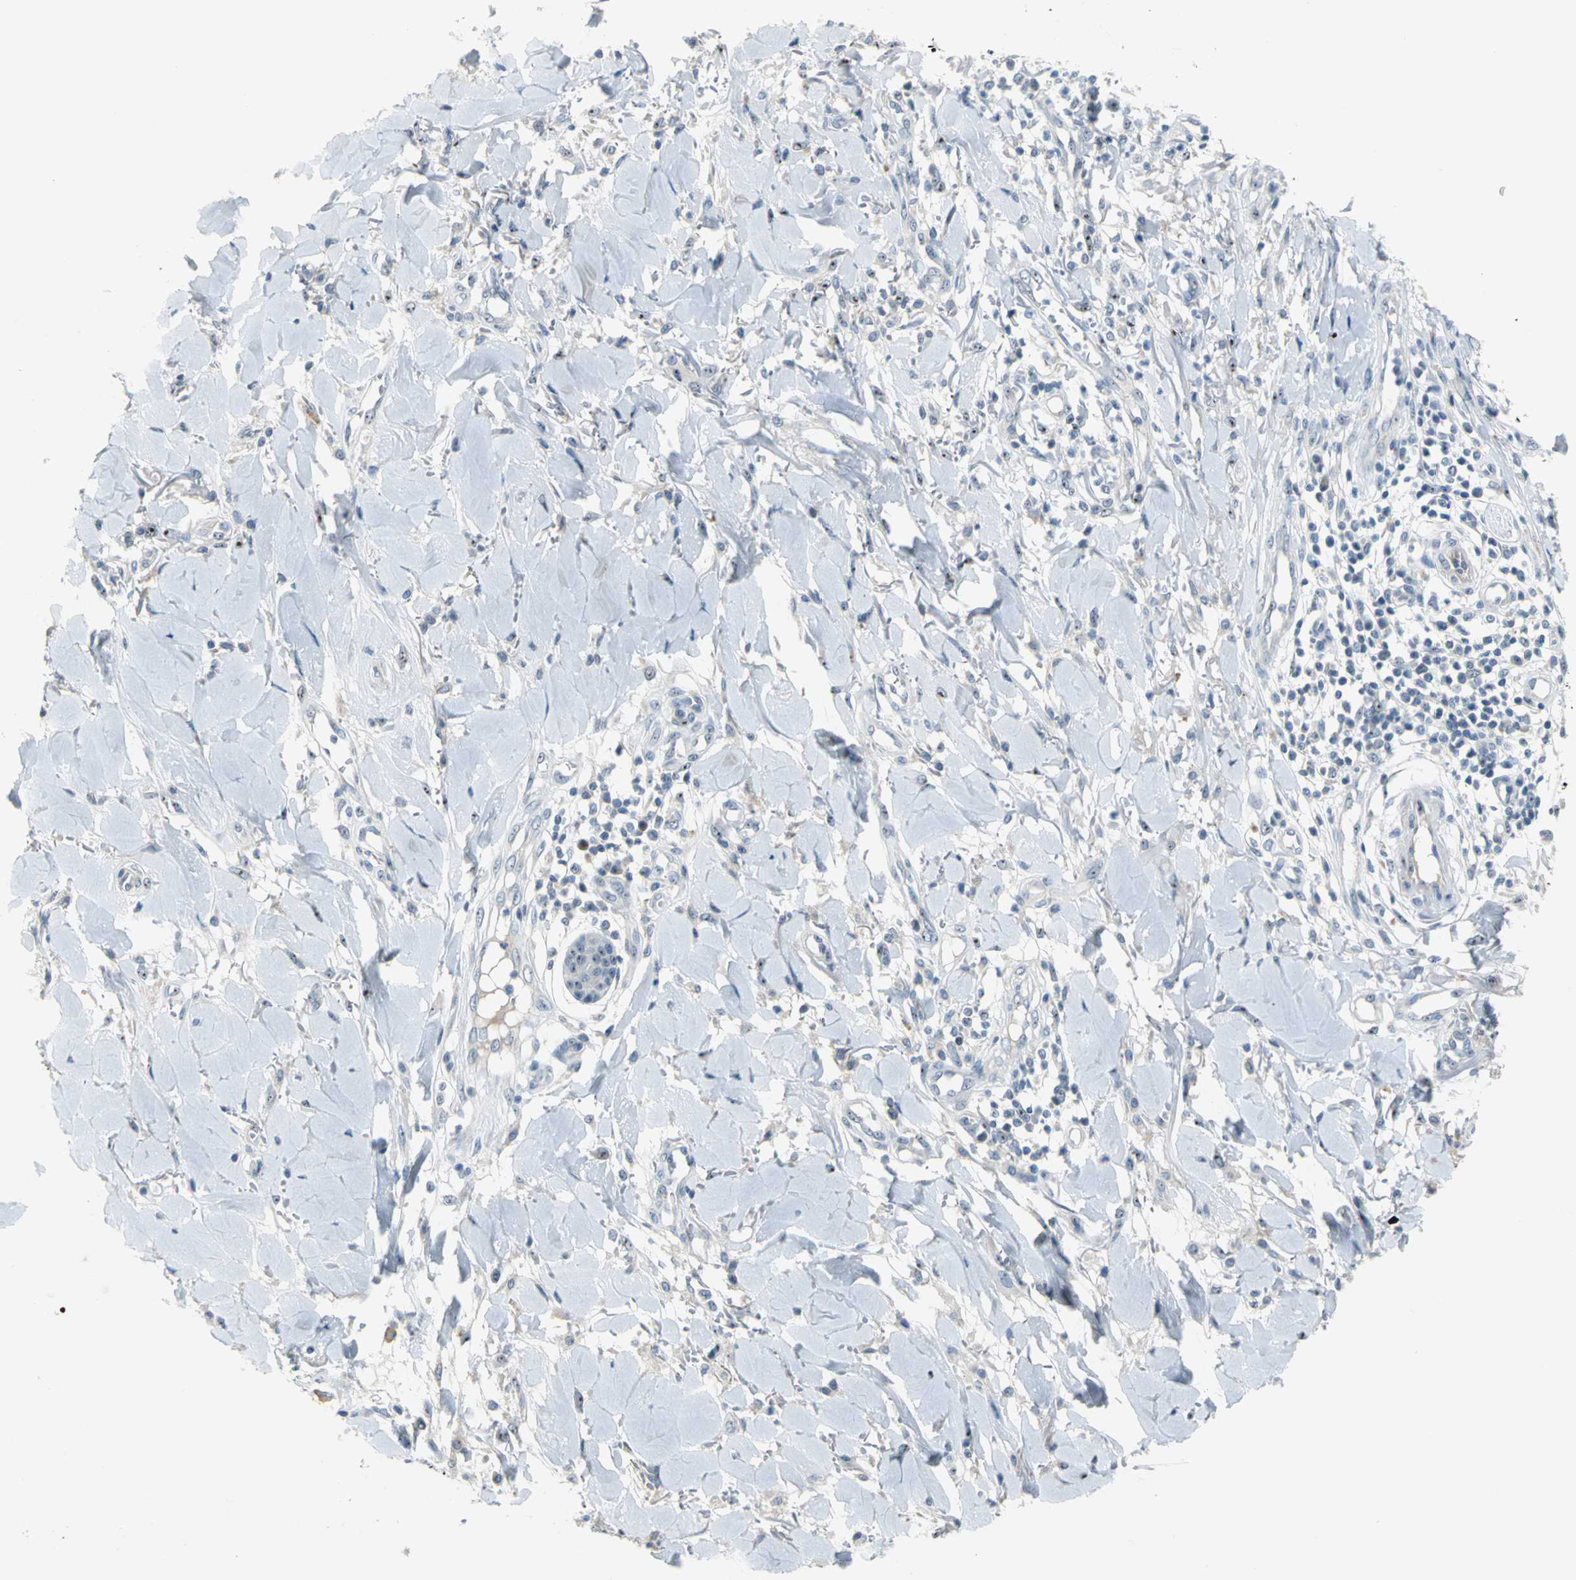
{"staining": {"intensity": "strong", "quantity": ">75%", "location": "nuclear"}, "tissue": "skin cancer", "cell_type": "Tumor cells", "image_type": "cancer", "snomed": [{"axis": "morphology", "description": "Squamous cell carcinoma, NOS"}, {"axis": "topography", "description": "Skin"}], "caption": "Immunohistochemical staining of skin squamous cell carcinoma displays strong nuclear protein staining in about >75% of tumor cells.", "gene": "MYBBP1A", "patient": {"sex": "female", "age": 78}}